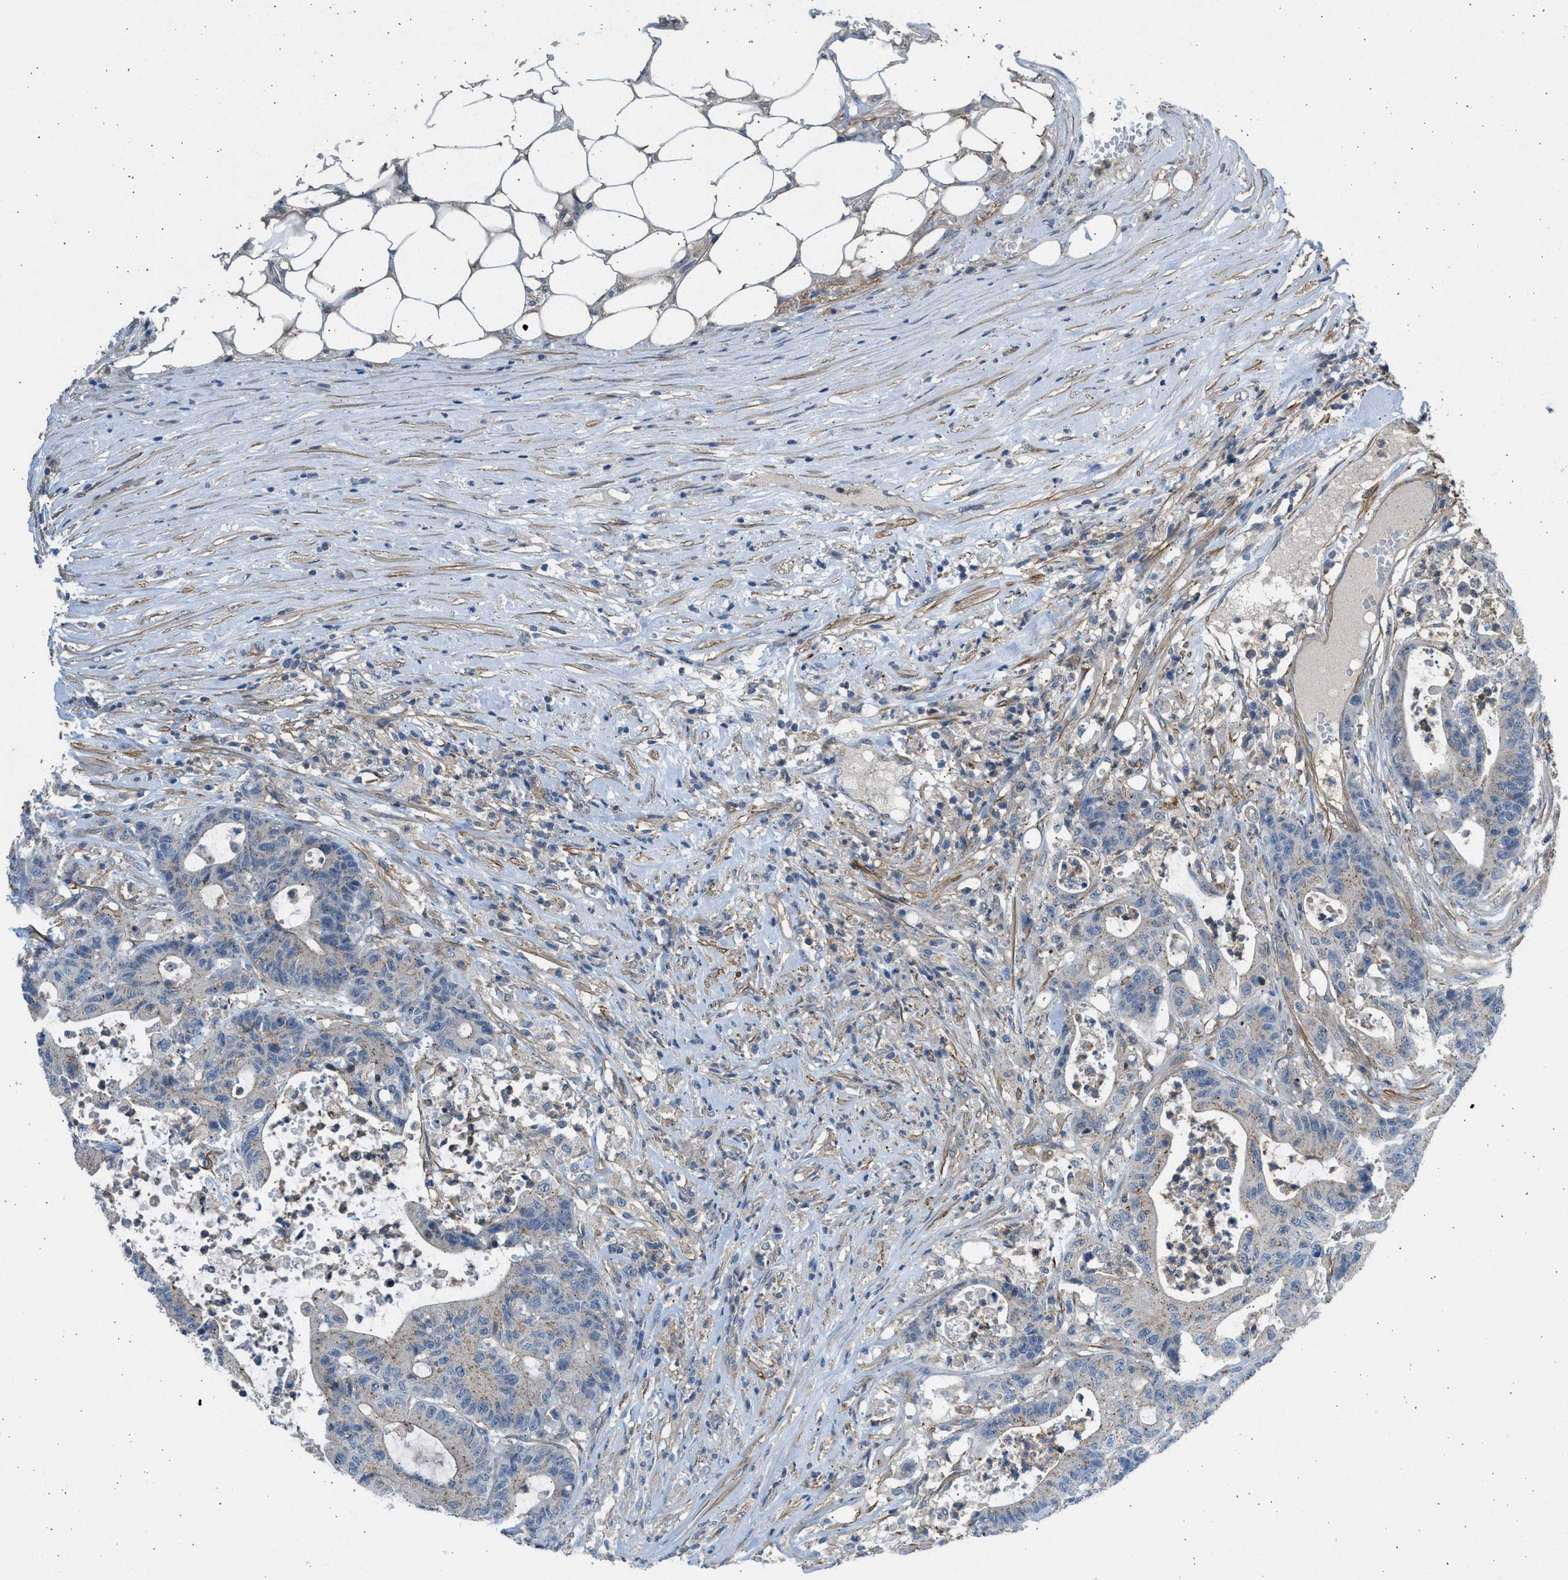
{"staining": {"intensity": "negative", "quantity": "none", "location": "none"}, "tissue": "colorectal cancer", "cell_type": "Tumor cells", "image_type": "cancer", "snomed": [{"axis": "morphology", "description": "Adenocarcinoma, NOS"}, {"axis": "topography", "description": "Colon"}], "caption": "This is an immunohistochemistry micrograph of colorectal cancer (adenocarcinoma). There is no expression in tumor cells.", "gene": "PCNX3", "patient": {"sex": "female", "age": 84}}